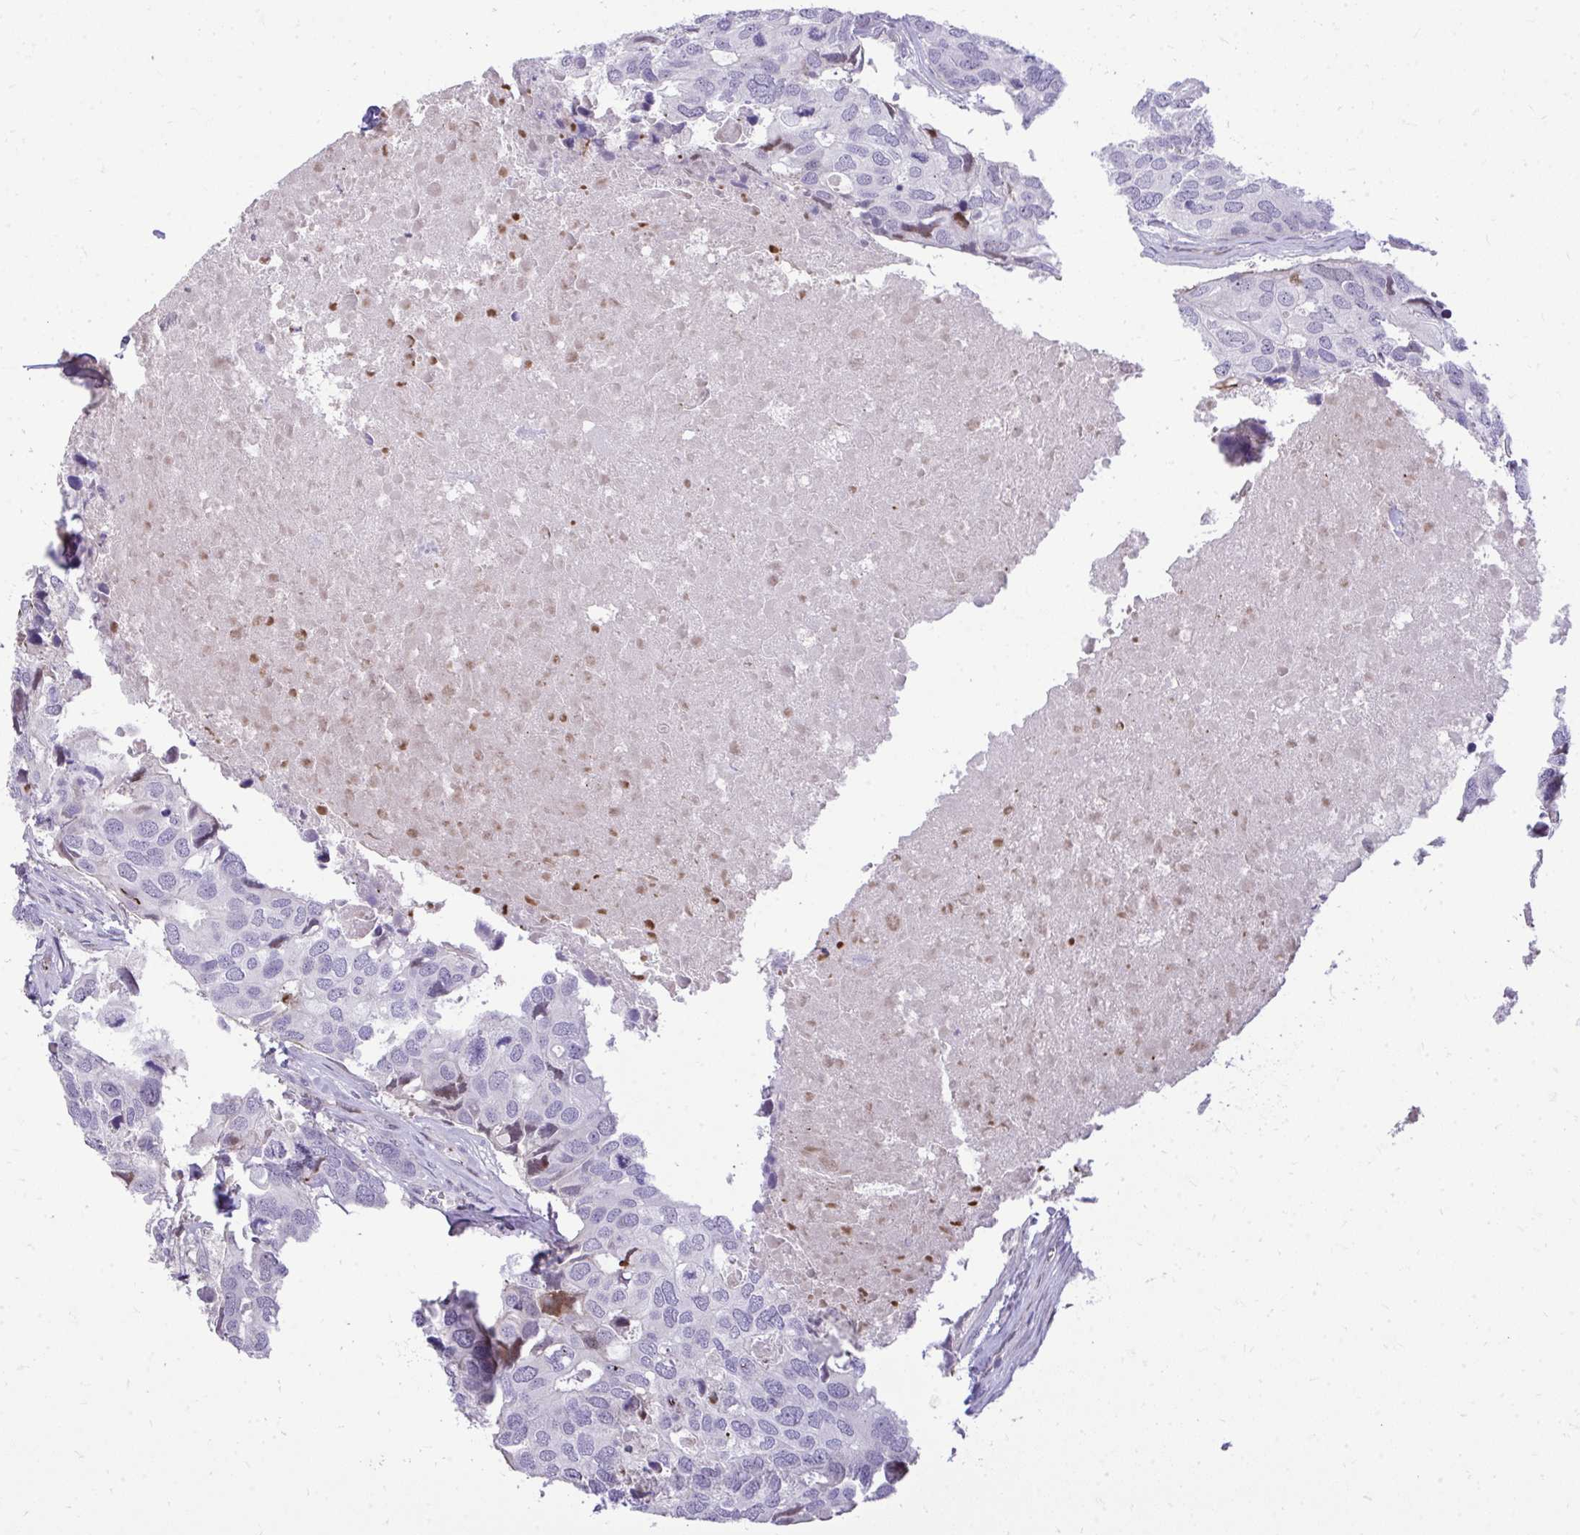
{"staining": {"intensity": "negative", "quantity": "none", "location": "none"}, "tissue": "breast cancer", "cell_type": "Tumor cells", "image_type": "cancer", "snomed": [{"axis": "morphology", "description": "Duct carcinoma"}, {"axis": "topography", "description": "Breast"}], "caption": "Immunohistochemistry photomicrograph of neoplastic tissue: breast cancer (infiltrating ductal carcinoma) stained with DAB exhibits no significant protein staining in tumor cells.", "gene": "DLX4", "patient": {"sex": "female", "age": 83}}